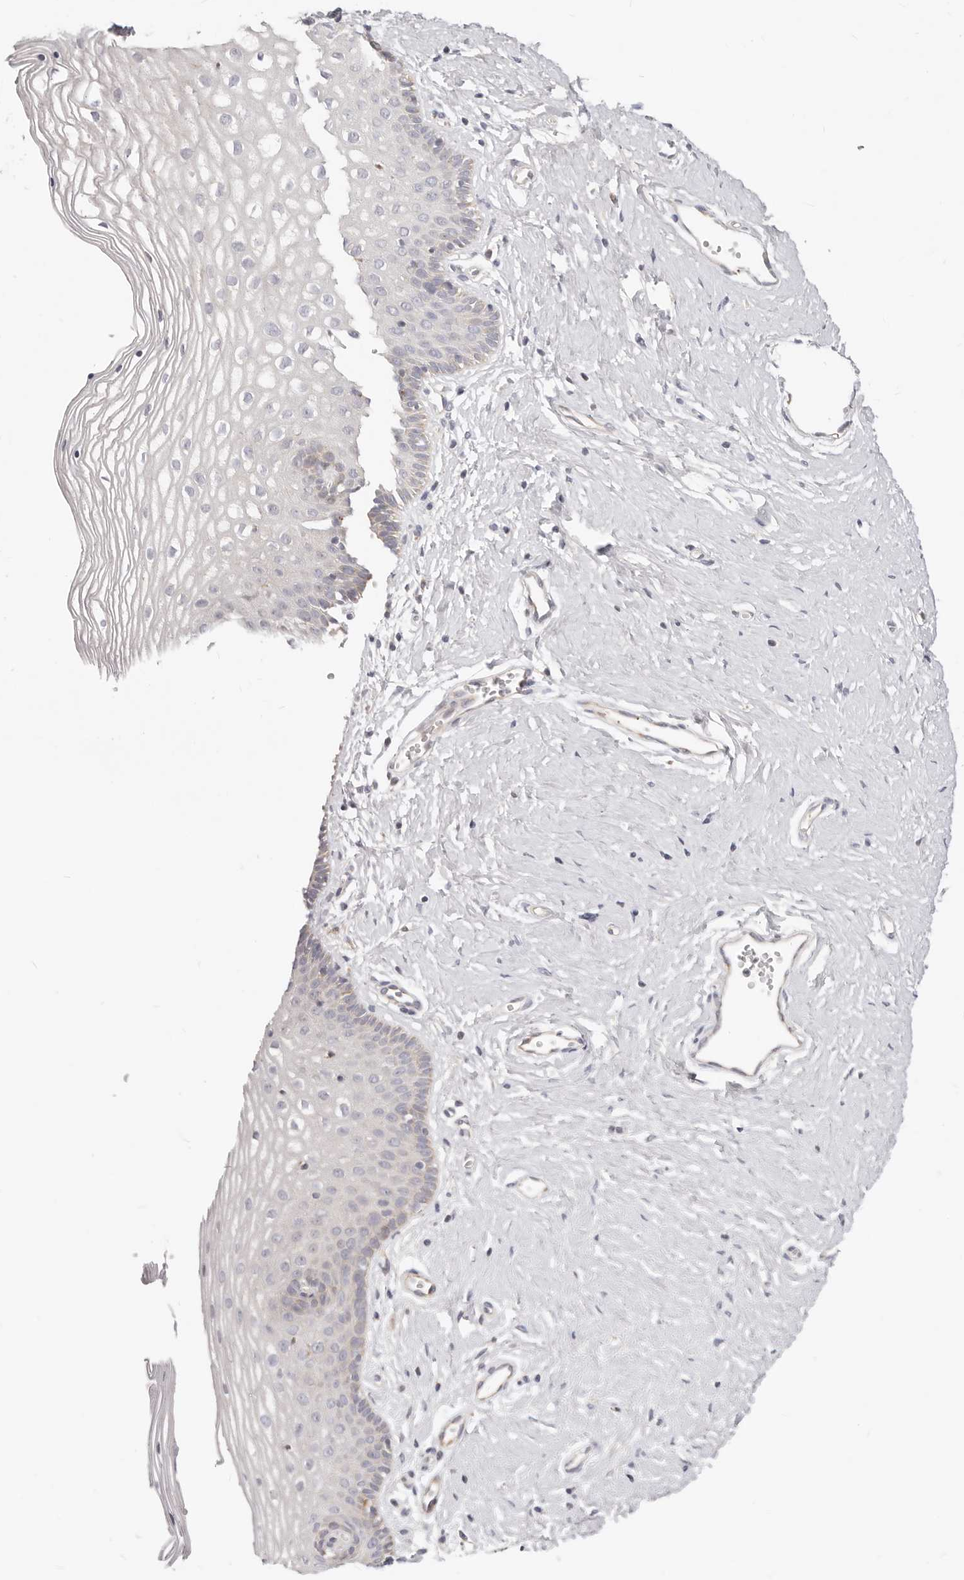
{"staining": {"intensity": "moderate", "quantity": "<25%", "location": "cytoplasmic/membranous"}, "tissue": "vagina", "cell_type": "Squamous epithelial cells", "image_type": "normal", "snomed": [{"axis": "morphology", "description": "Normal tissue, NOS"}, {"axis": "topography", "description": "Vagina"}], "caption": "A high-resolution image shows immunohistochemistry staining of unremarkable vagina, which exhibits moderate cytoplasmic/membranous positivity in about <25% of squamous epithelial cells.", "gene": "TFB2M", "patient": {"sex": "female", "age": 32}}